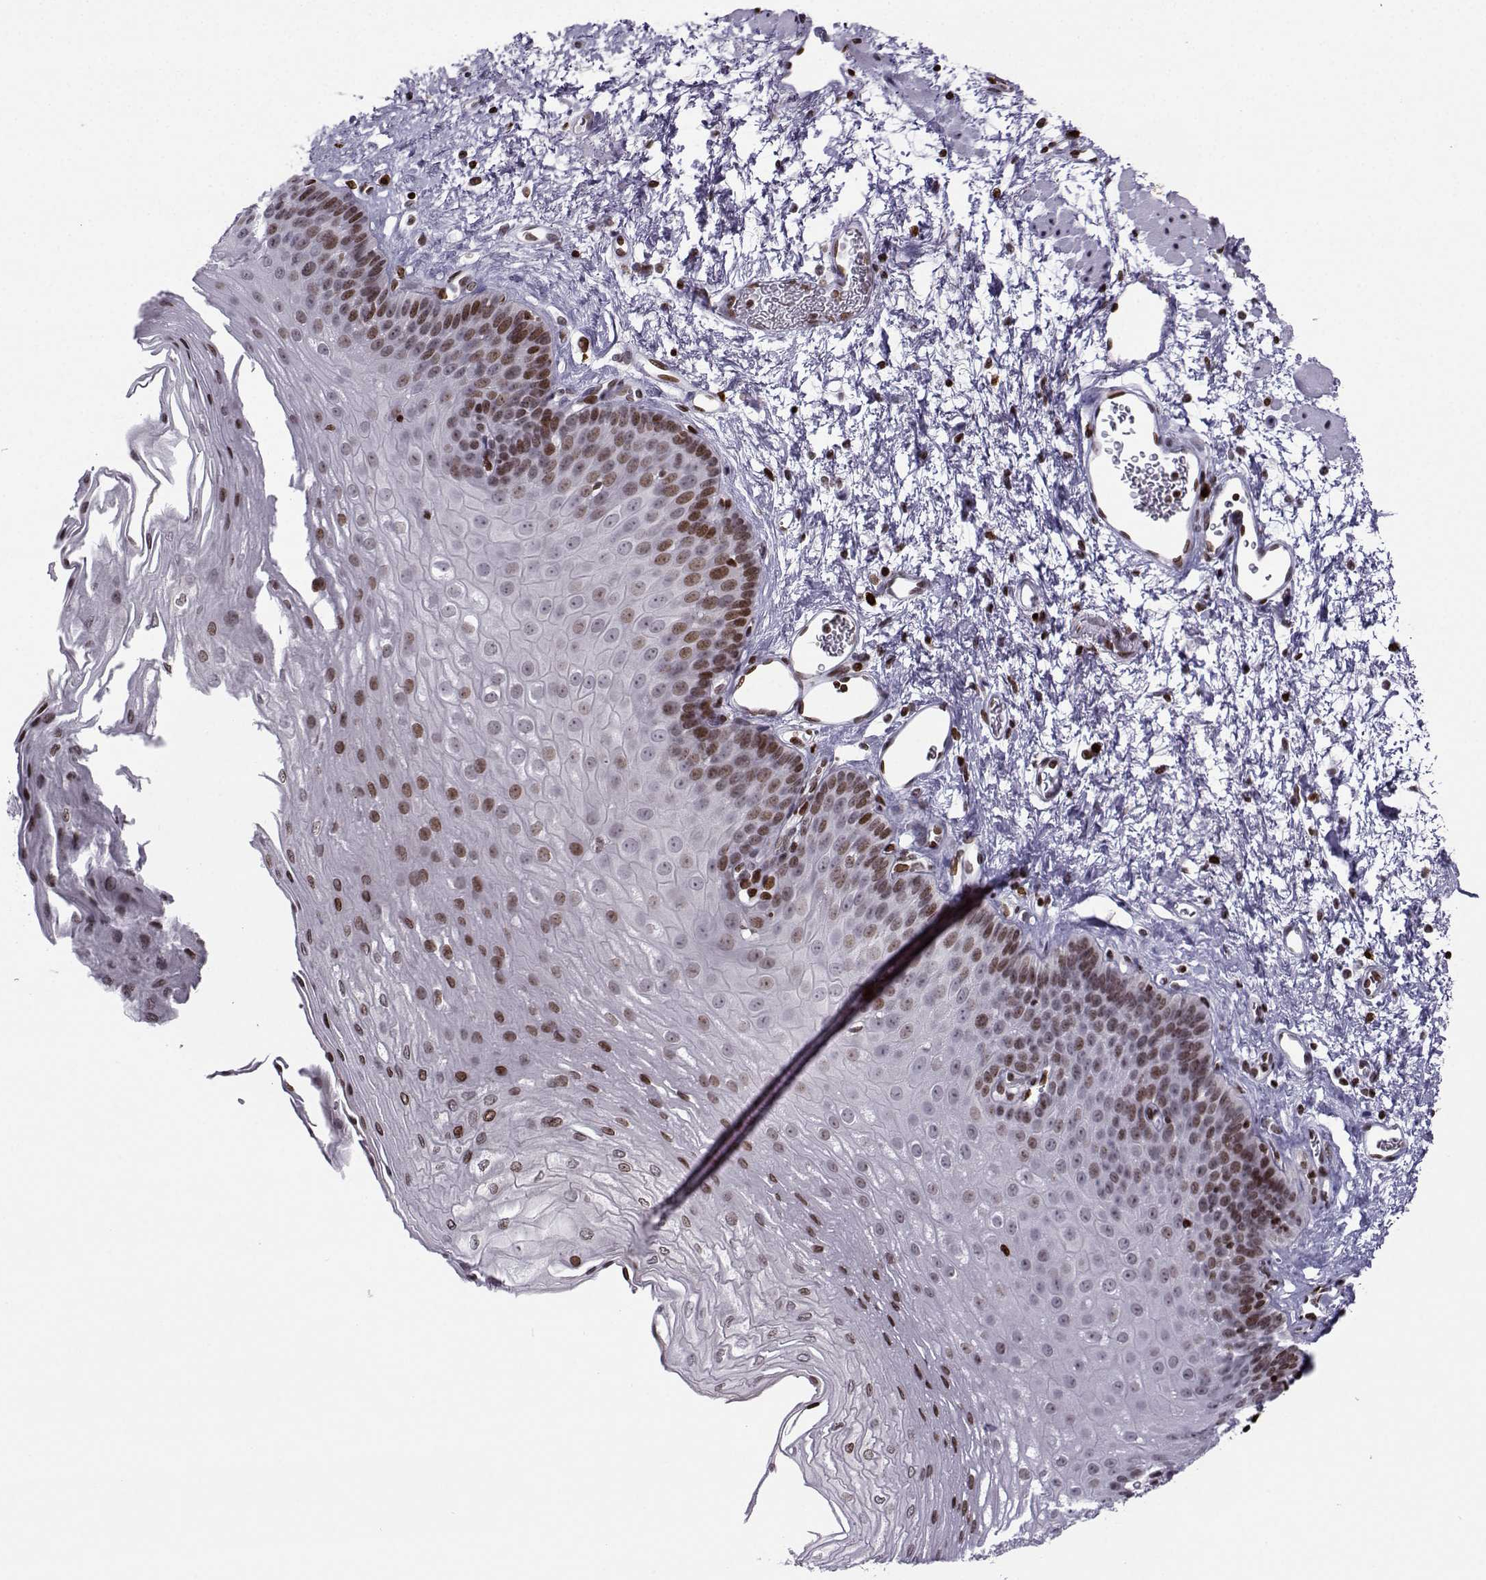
{"staining": {"intensity": "strong", "quantity": "<25%", "location": "nuclear"}, "tissue": "esophagus", "cell_type": "Squamous epithelial cells", "image_type": "normal", "snomed": [{"axis": "morphology", "description": "Normal tissue, NOS"}, {"axis": "topography", "description": "Esophagus"}], "caption": "Immunohistochemistry histopathology image of benign esophagus: human esophagus stained using immunohistochemistry (IHC) exhibits medium levels of strong protein expression localized specifically in the nuclear of squamous epithelial cells, appearing as a nuclear brown color.", "gene": "ZNF19", "patient": {"sex": "female", "age": 62}}